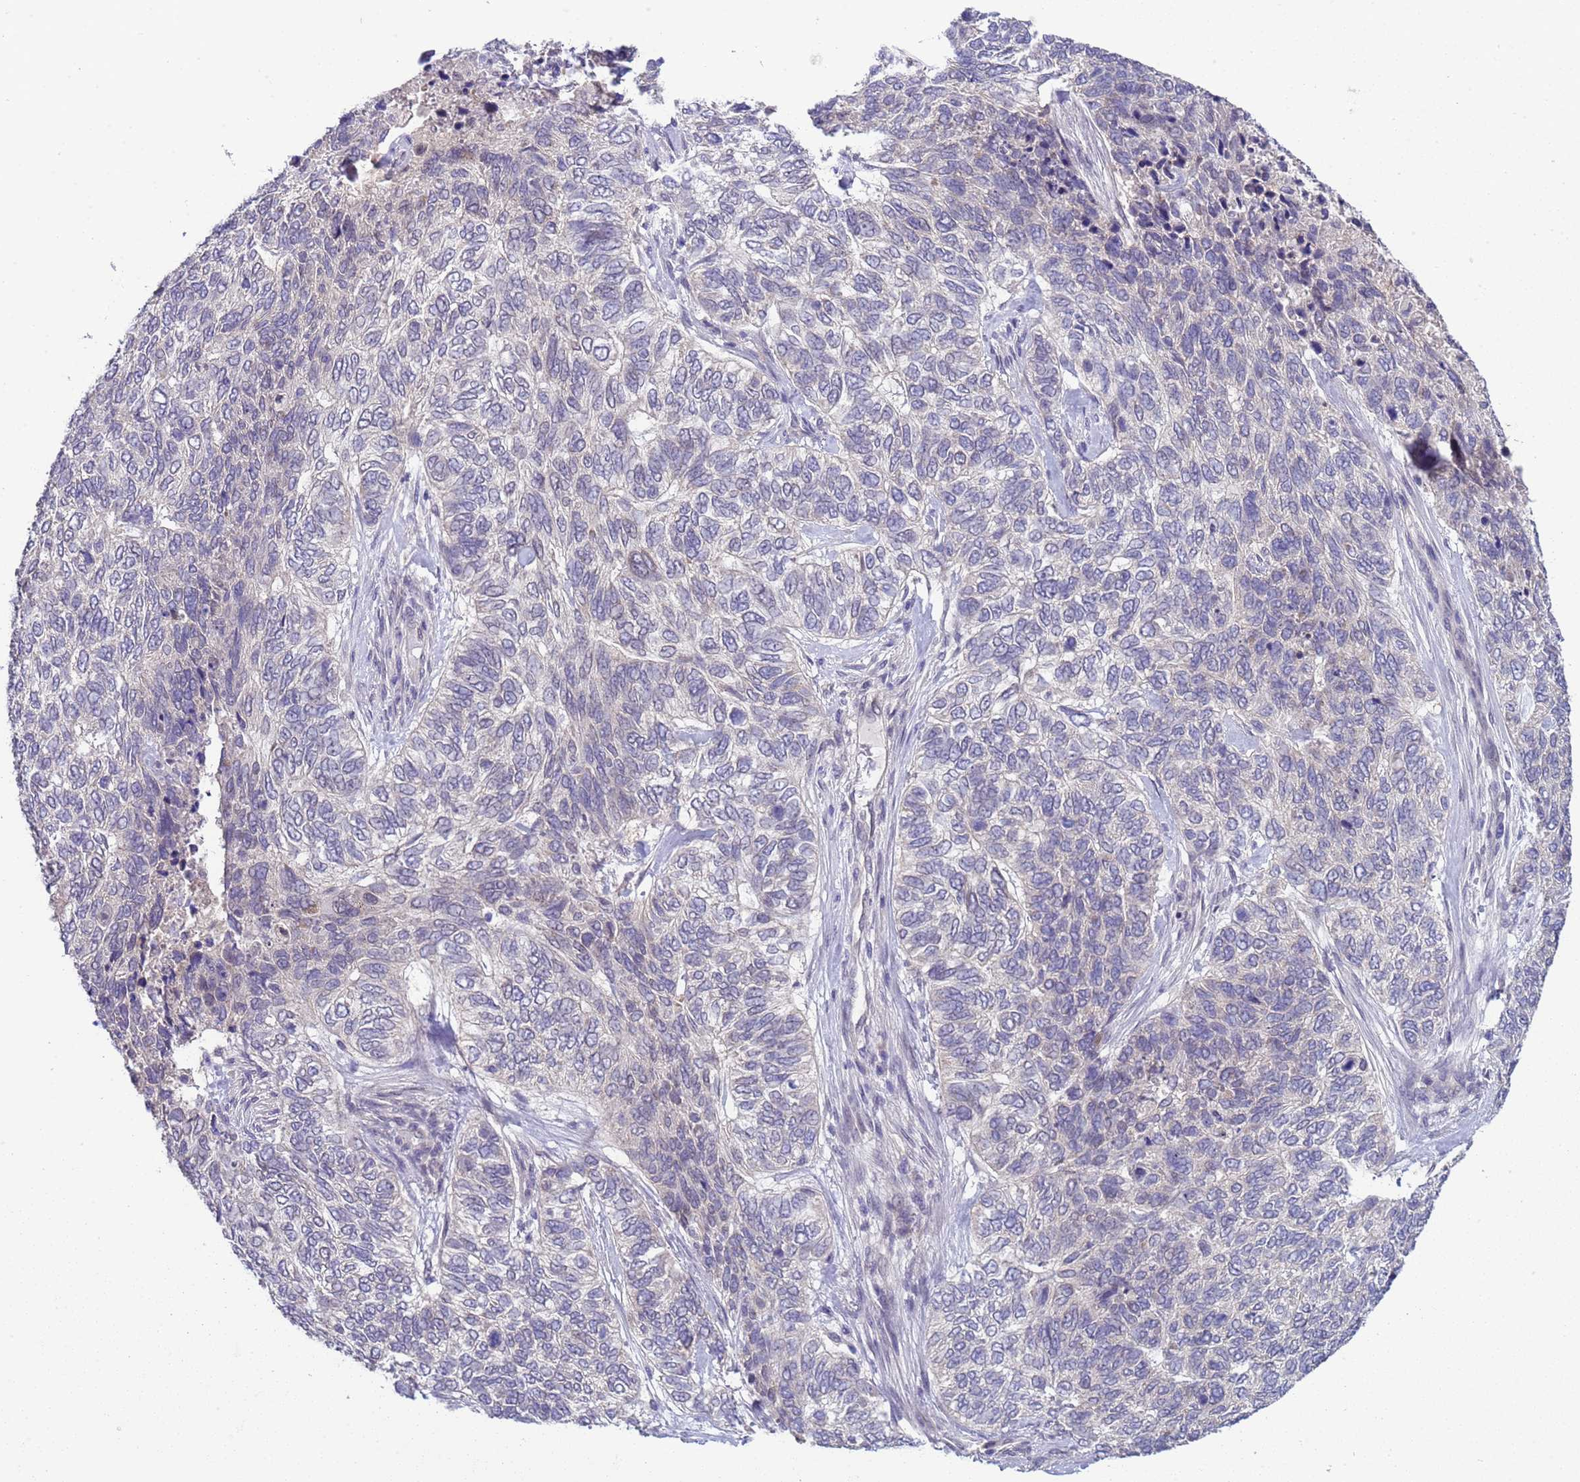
{"staining": {"intensity": "negative", "quantity": "none", "location": "none"}, "tissue": "skin cancer", "cell_type": "Tumor cells", "image_type": "cancer", "snomed": [{"axis": "morphology", "description": "Basal cell carcinoma"}, {"axis": "topography", "description": "Skin"}], "caption": "Immunohistochemical staining of skin cancer (basal cell carcinoma) shows no significant expression in tumor cells.", "gene": "TRMT10A", "patient": {"sex": "female", "age": 65}}